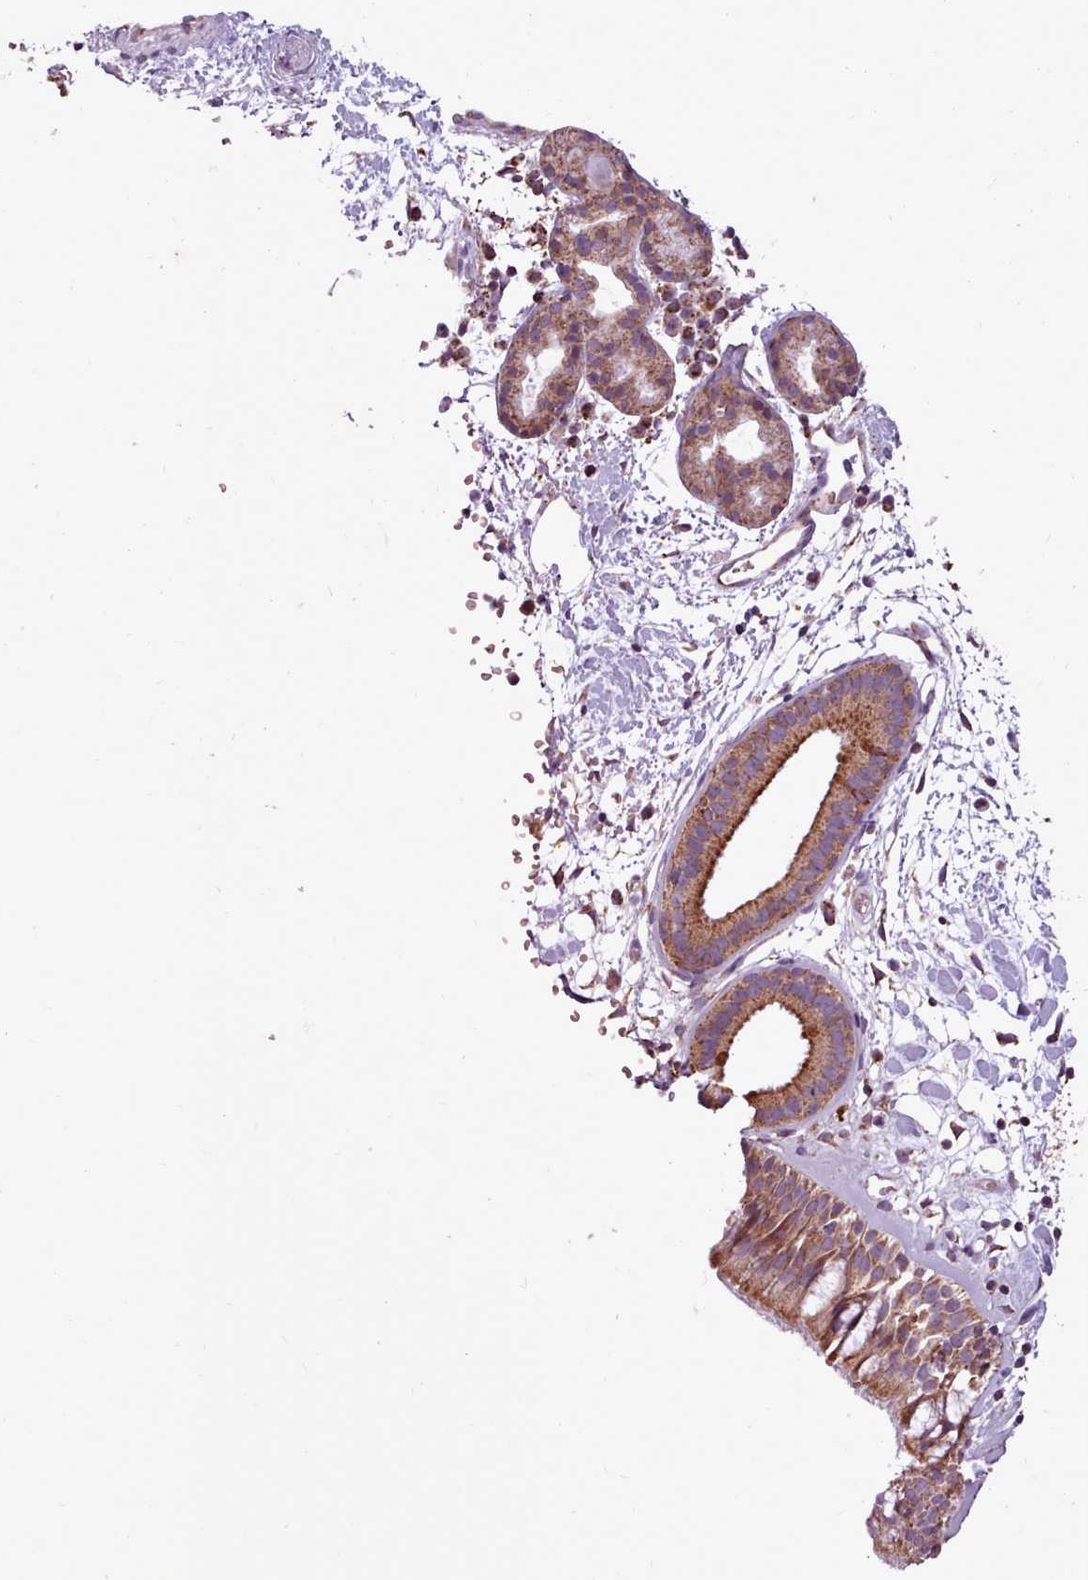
{"staining": {"intensity": "moderate", "quantity": ">75%", "location": "cytoplasmic/membranous"}, "tissue": "nasopharynx", "cell_type": "Respiratory epithelial cells", "image_type": "normal", "snomed": [{"axis": "morphology", "description": "Normal tissue, NOS"}, {"axis": "topography", "description": "Nasopharynx"}], "caption": "The histopathology image shows staining of benign nasopharynx, revealing moderate cytoplasmic/membranous protein positivity (brown color) within respiratory epithelial cells.", "gene": "LIN7C", "patient": {"sex": "male", "age": 65}}